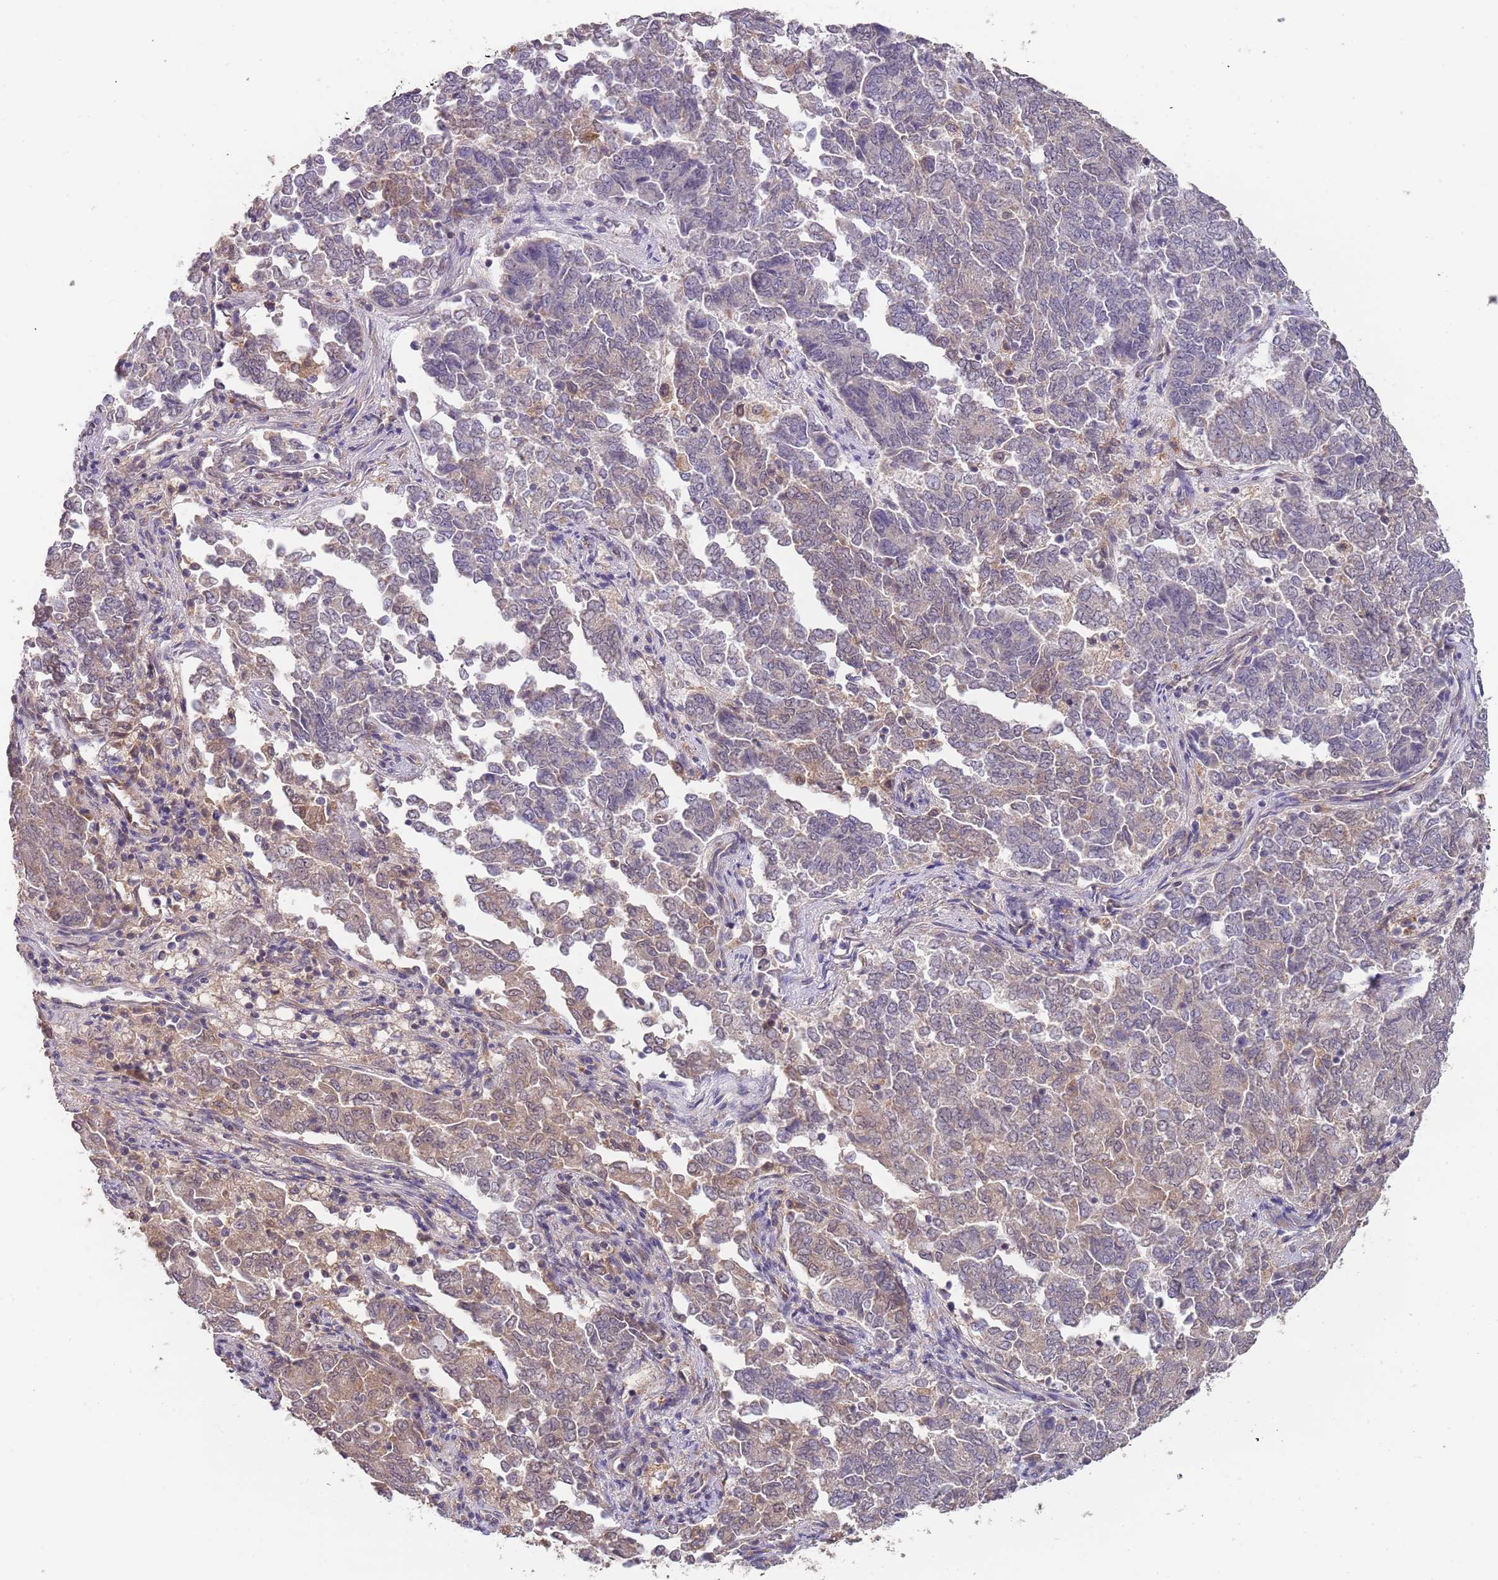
{"staining": {"intensity": "weak", "quantity": "25%-75%", "location": "cytoplasmic/membranous,nuclear"}, "tissue": "endometrial cancer", "cell_type": "Tumor cells", "image_type": "cancer", "snomed": [{"axis": "morphology", "description": "Adenocarcinoma, NOS"}, {"axis": "topography", "description": "Endometrium"}], "caption": "High-power microscopy captured an IHC histopathology image of endometrial adenocarcinoma, revealing weak cytoplasmic/membranous and nuclear expression in approximately 25%-75% of tumor cells.", "gene": "TMEM64", "patient": {"sex": "female", "age": 80}}